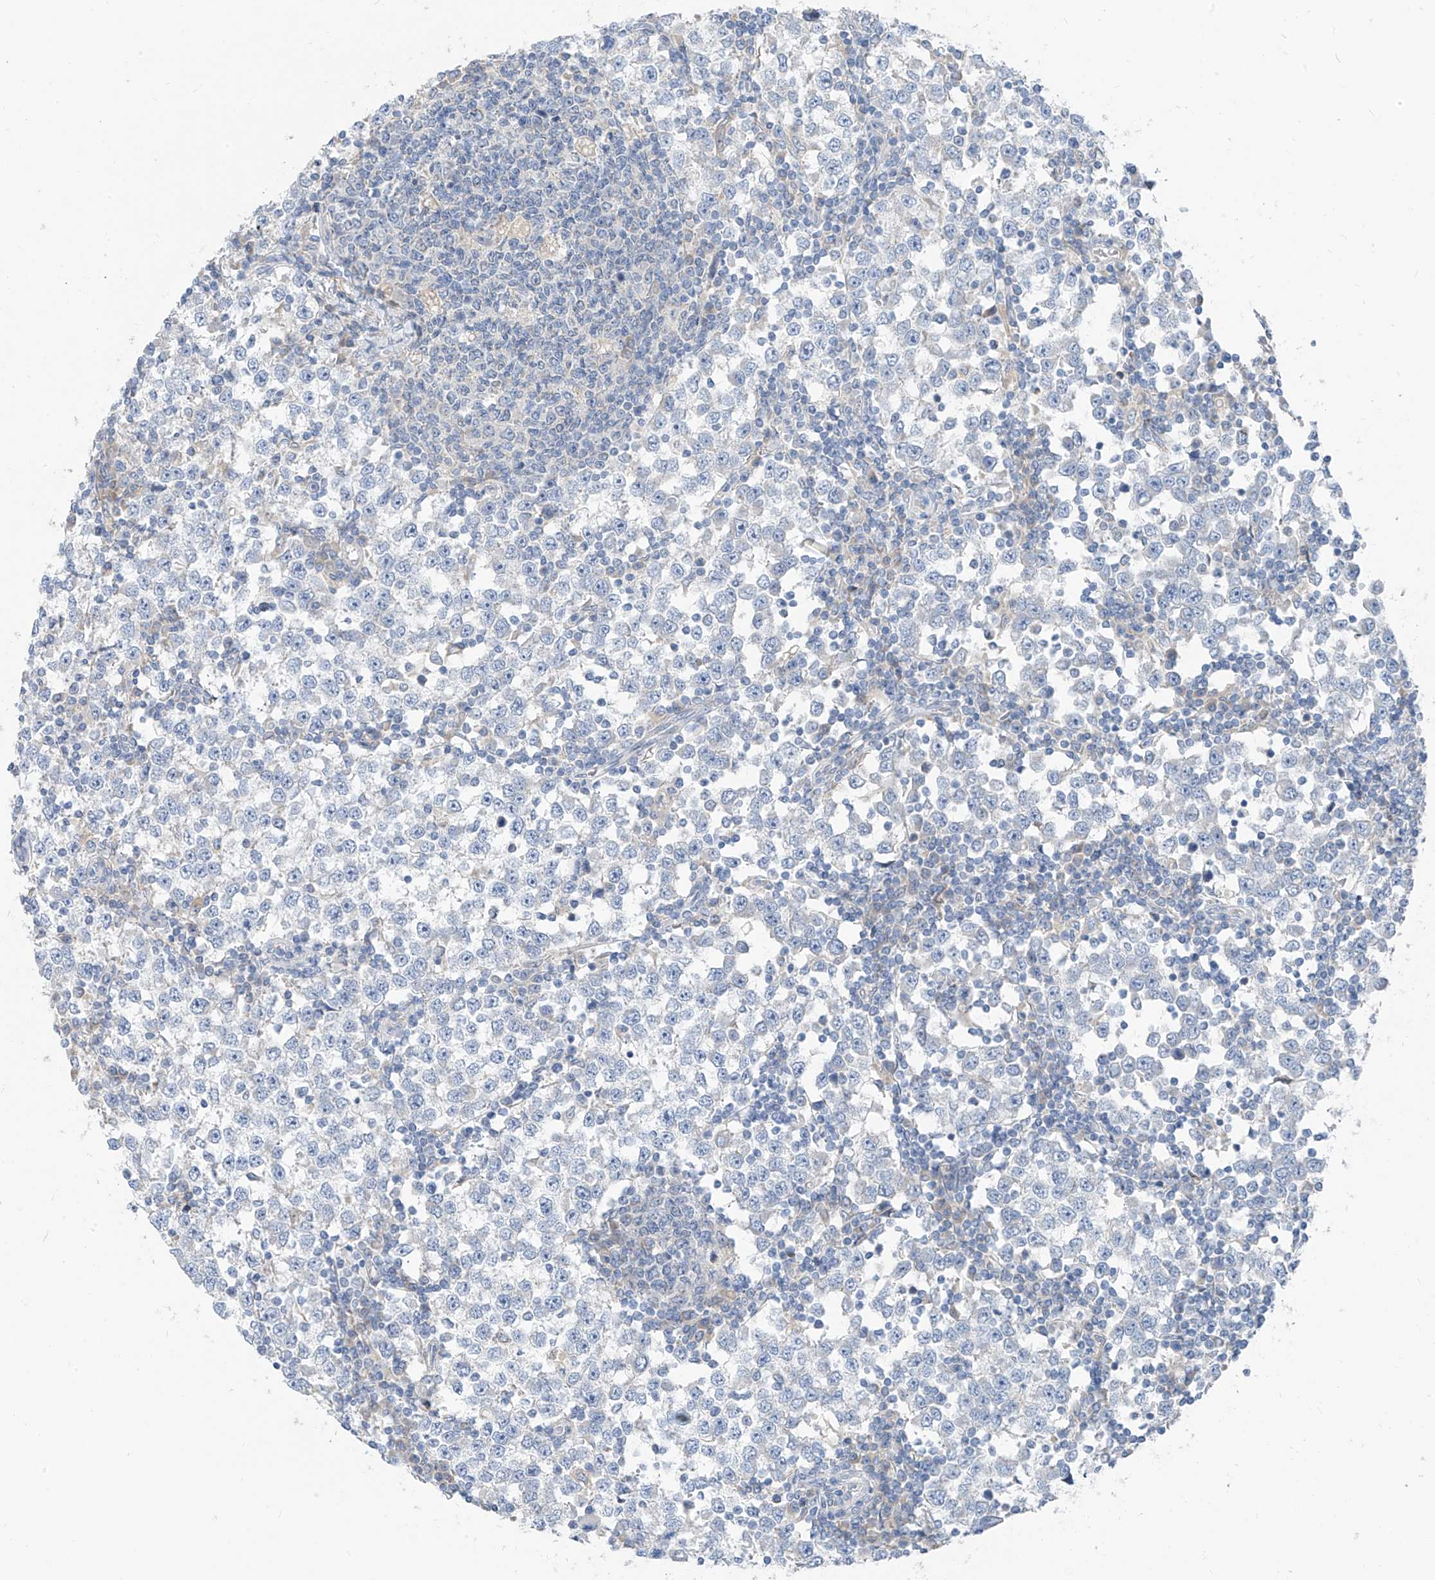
{"staining": {"intensity": "negative", "quantity": "none", "location": "none"}, "tissue": "testis cancer", "cell_type": "Tumor cells", "image_type": "cancer", "snomed": [{"axis": "morphology", "description": "Seminoma, NOS"}, {"axis": "topography", "description": "Testis"}], "caption": "There is no significant expression in tumor cells of testis cancer.", "gene": "LDAH", "patient": {"sex": "male", "age": 65}}